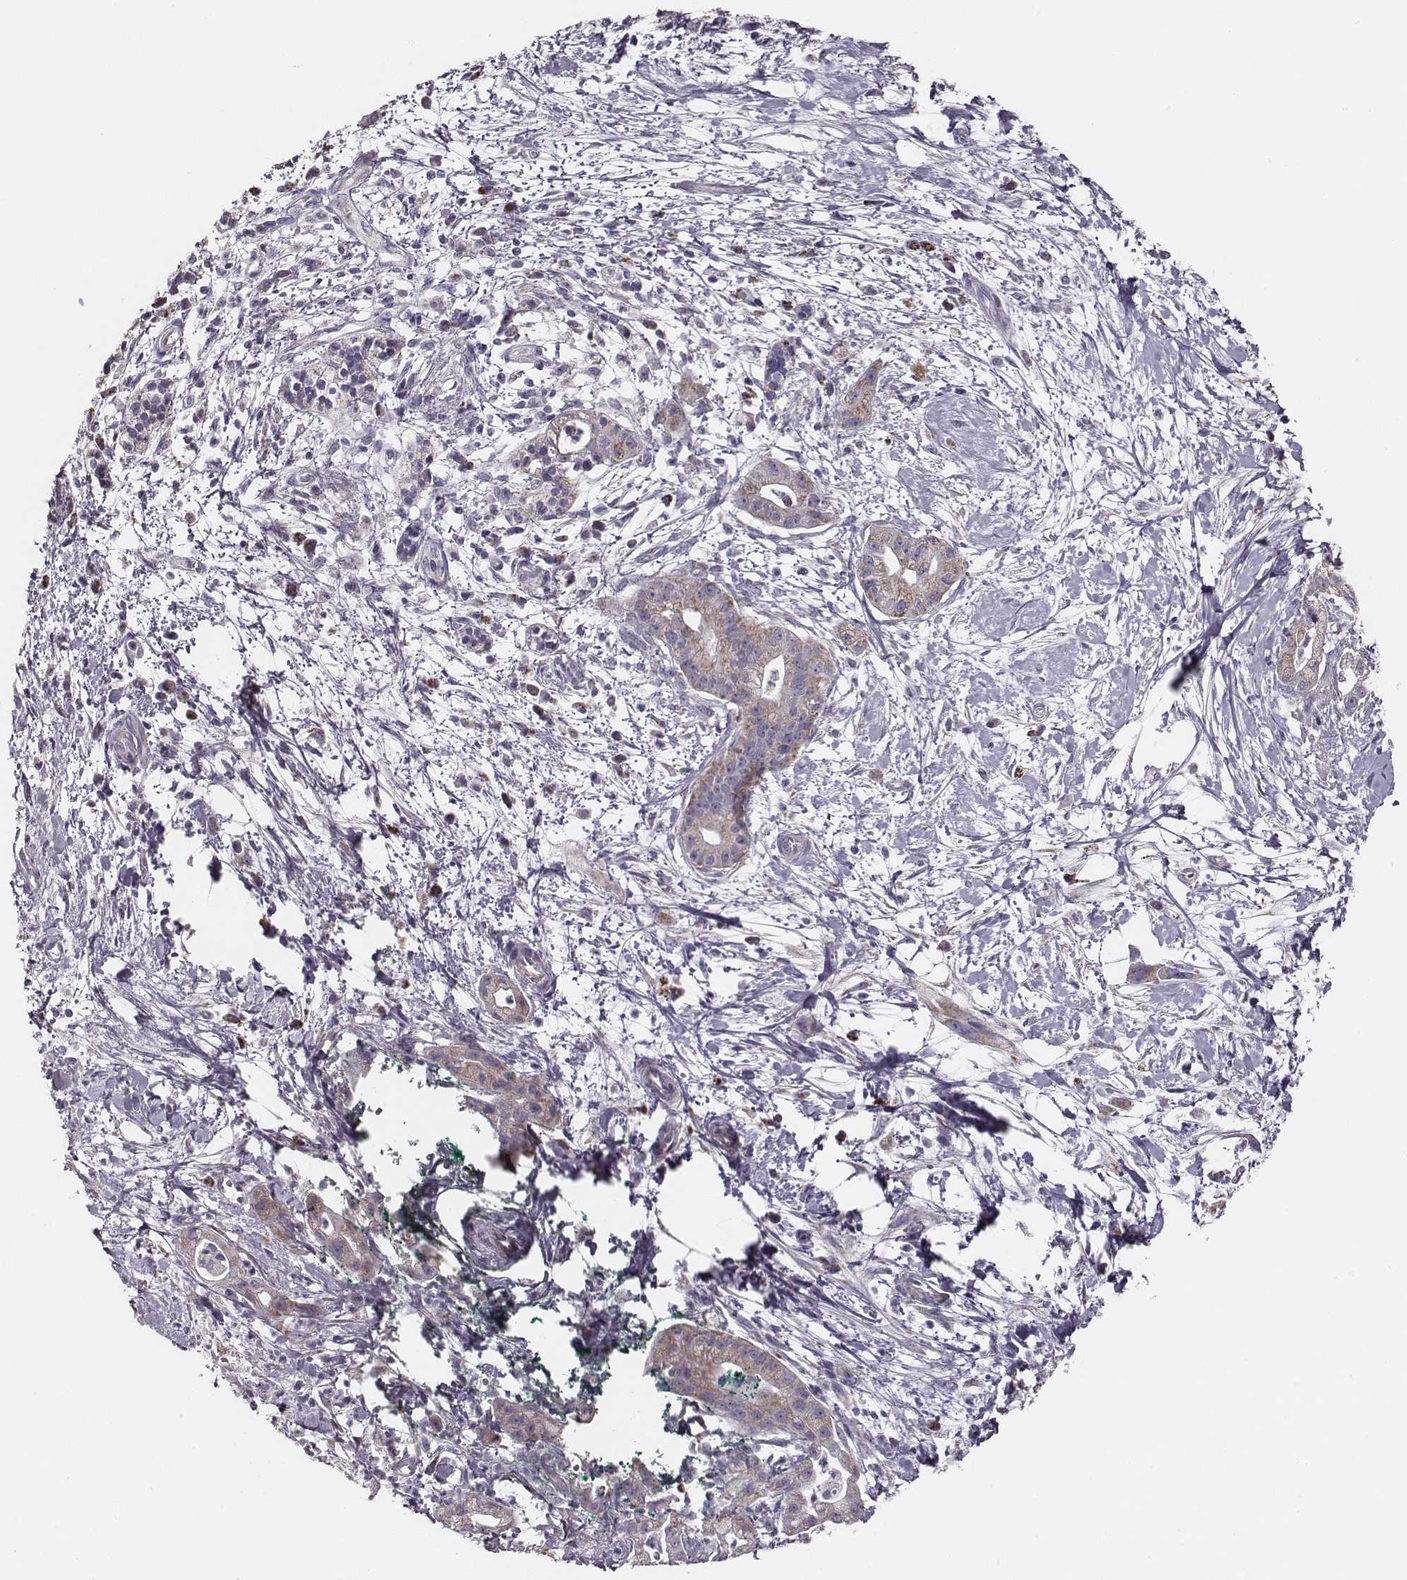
{"staining": {"intensity": "weak", "quantity": ">75%", "location": "cytoplasmic/membranous"}, "tissue": "pancreatic cancer", "cell_type": "Tumor cells", "image_type": "cancer", "snomed": [{"axis": "morphology", "description": "Normal tissue, NOS"}, {"axis": "morphology", "description": "Adenocarcinoma, NOS"}, {"axis": "topography", "description": "Lymph node"}, {"axis": "topography", "description": "Pancreas"}], "caption": "Brown immunohistochemical staining in pancreatic cancer (adenocarcinoma) shows weak cytoplasmic/membranous positivity in about >75% of tumor cells. The protein of interest is stained brown, and the nuclei are stained in blue (DAB IHC with brightfield microscopy, high magnification).", "gene": "UBL4B", "patient": {"sex": "female", "age": 58}}